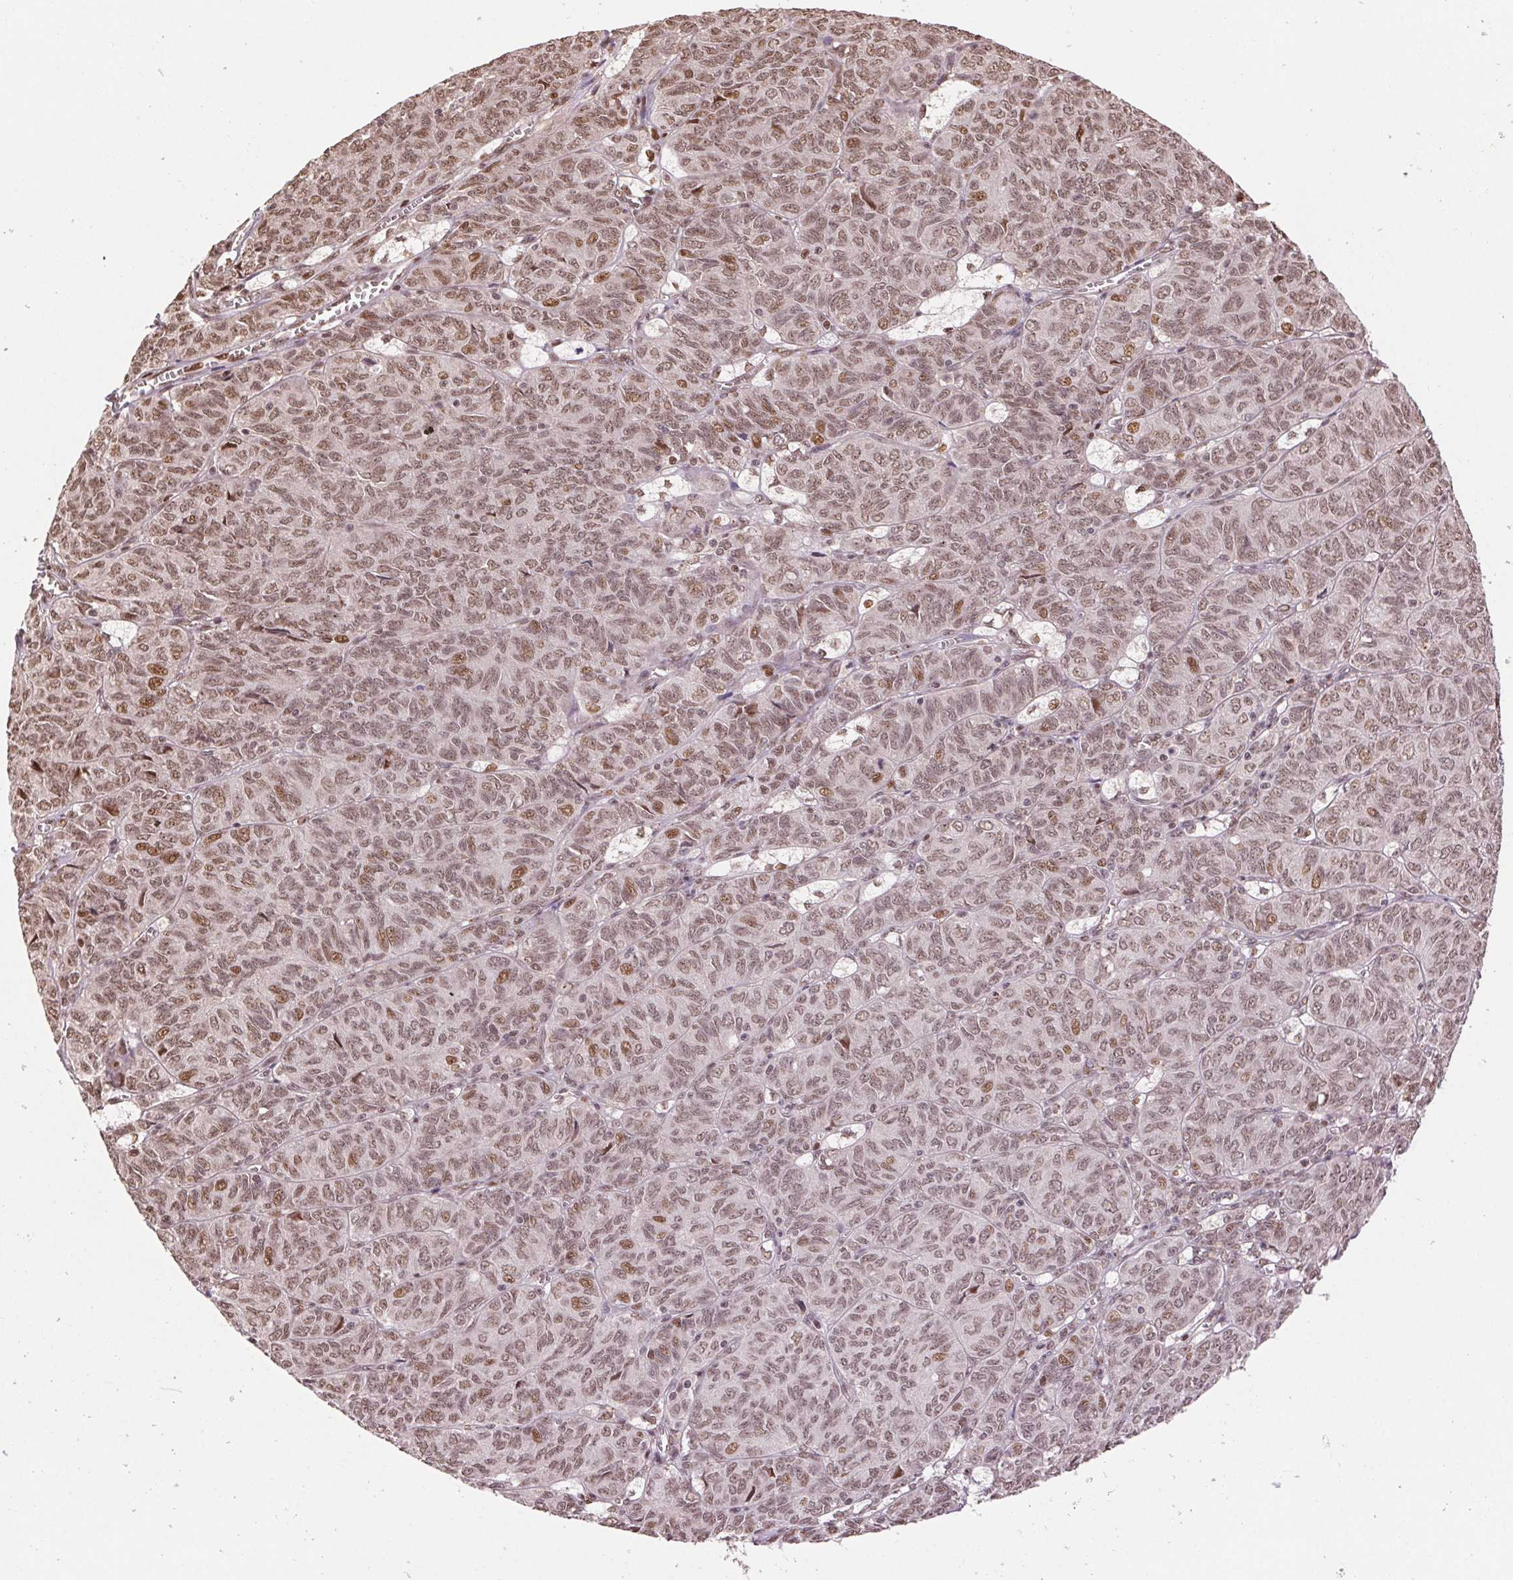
{"staining": {"intensity": "moderate", "quantity": ">75%", "location": "nuclear"}, "tissue": "ovarian cancer", "cell_type": "Tumor cells", "image_type": "cancer", "snomed": [{"axis": "morphology", "description": "Carcinoma, endometroid"}, {"axis": "topography", "description": "Ovary"}], "caption": "Tumor cells demonstrate medium levels of moderate nuclear staining in about >75% of cells in human ovarian cancer (endometroid carcinoma).", "gene": "RAD23A", "patient": {"sex": "female", "age": 80}}